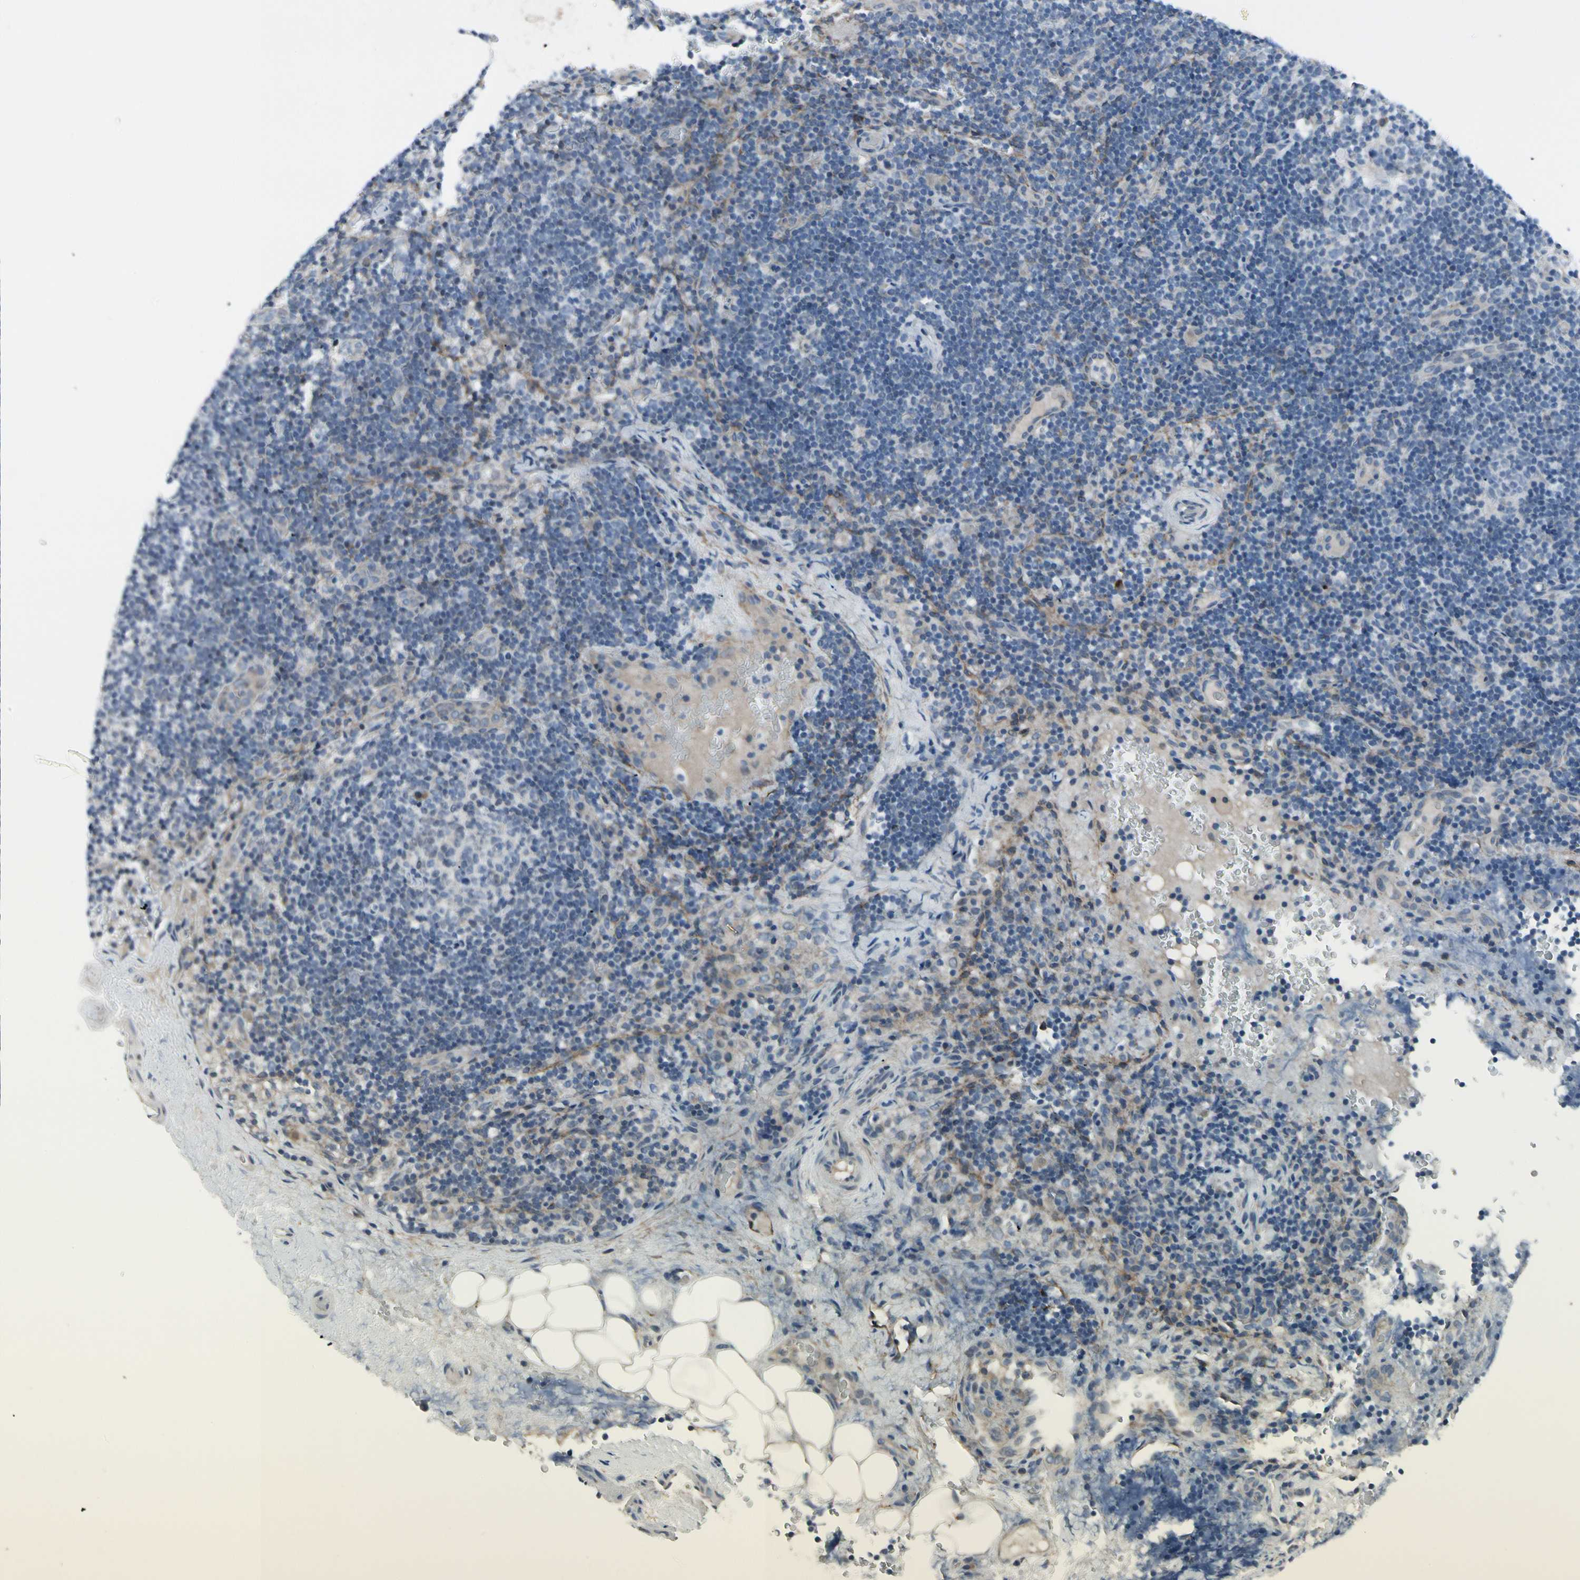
{"staining": {"intensity": "negative", "quantity": "none", "location": "none"}, "tissue": "lymph node", "cell_type": "Germinal center cells", "image_type": "normal", "snomed": [{"axis": "morphology", "description": "Normal tissue, NOS"}, {"axis": "topography", "description": "Lymph node"}], "caption": "This is an immunohistochemistry photomicrograph of normal human lymph node. There is no expression in germinal center cells.", "gene": "PIGR", "patient": {"sex": "female", "age": 14}}